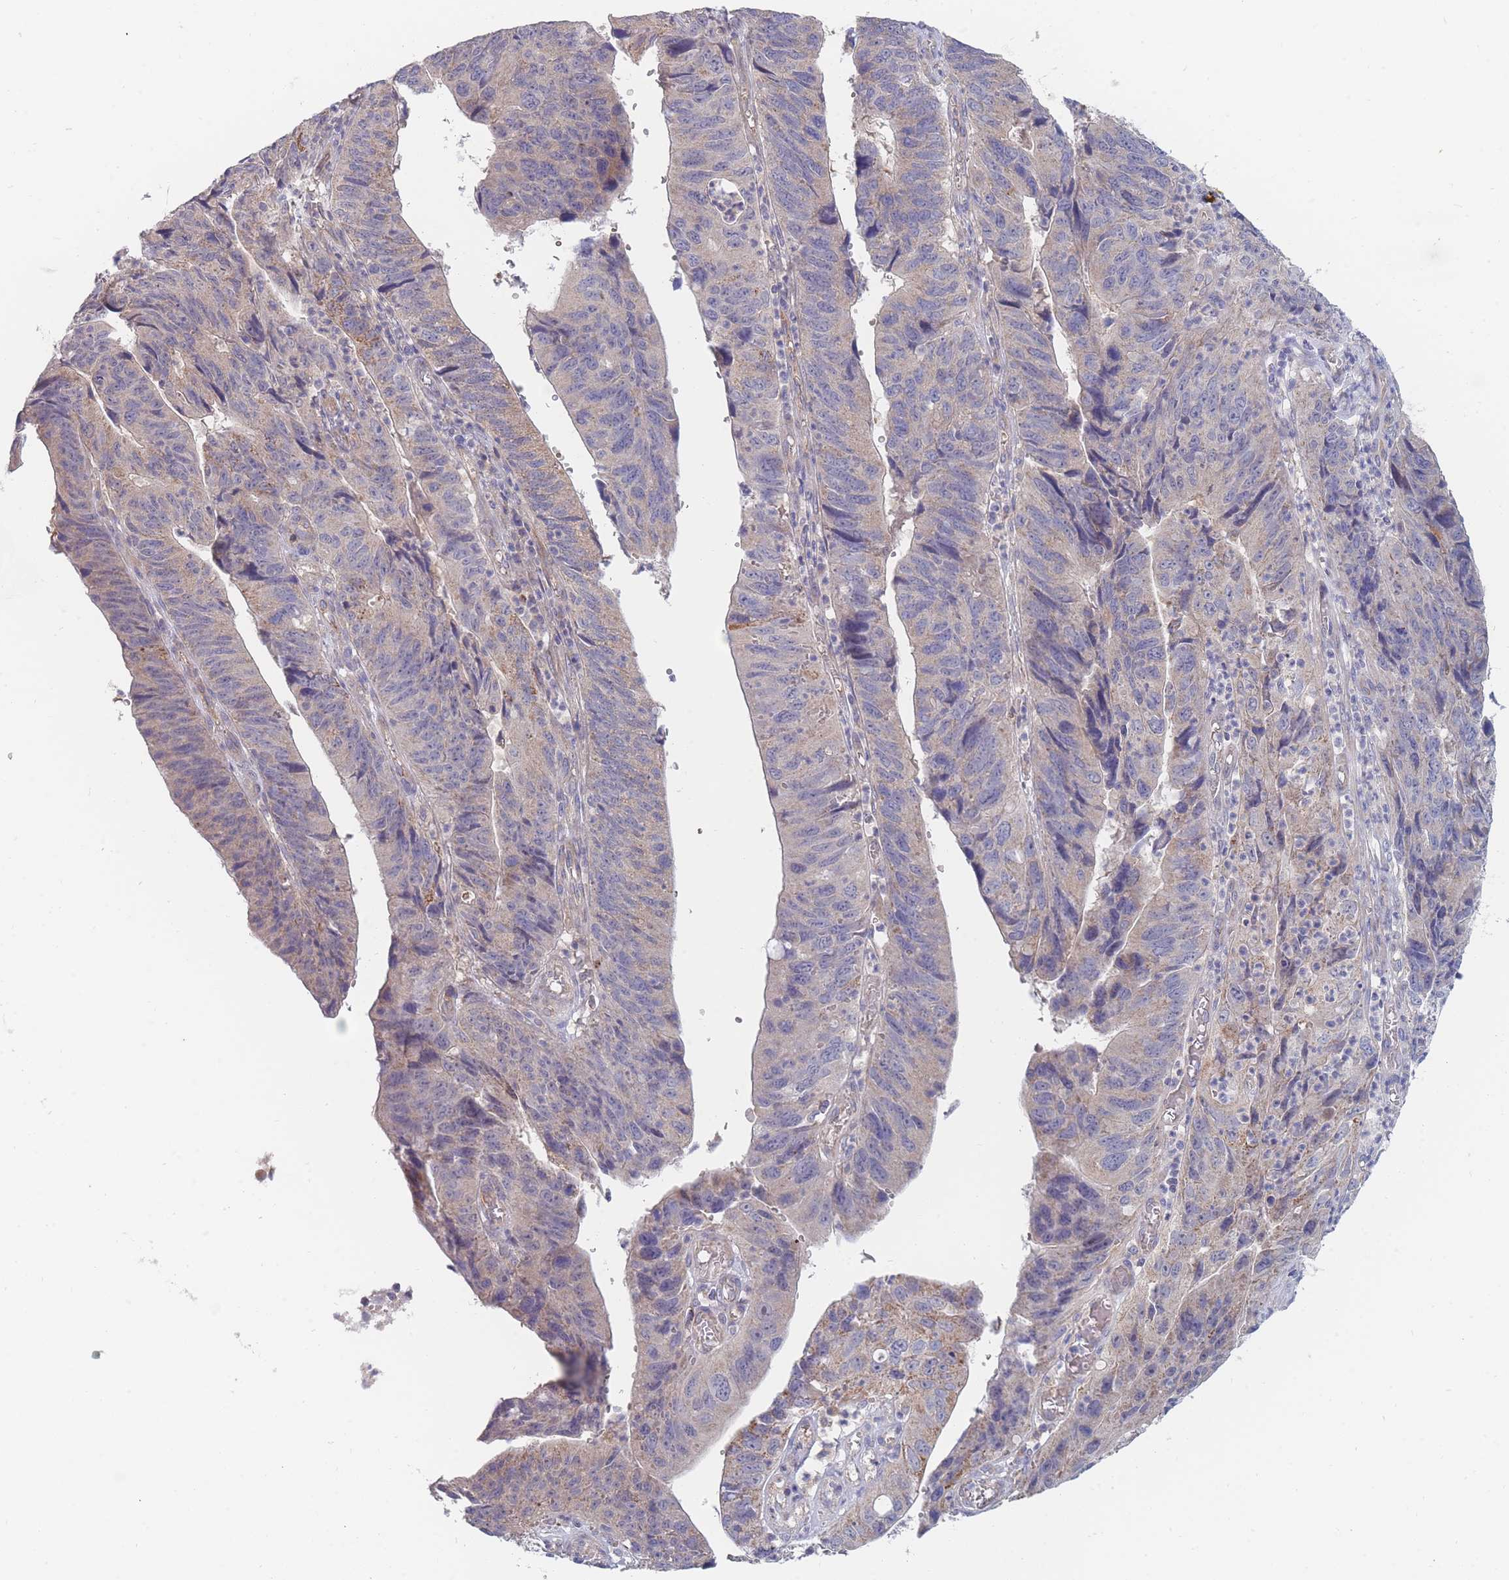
{"staining": {"intensity": "weak", "quantity": "25%-75%", "location": "cytoplasmic/membranous"}, "tissue": "stomach cancer", "cell_type": "Tumor cells", "image_type": "cancer", "snomed": [{"axis": "morphology", "description": "Adenocarcinoma, NOS"}, {"axis": "topography", "description": "Stomach"}], "caption": "Human stomach cancer (adenocarcinoma) stained with a brown dye shows weak cytoplasmic/membranous positive positivity in about 25%-75% of tumor cells.", "gene": "NUB1", "patient": {"sex": "male", "age": 59}}